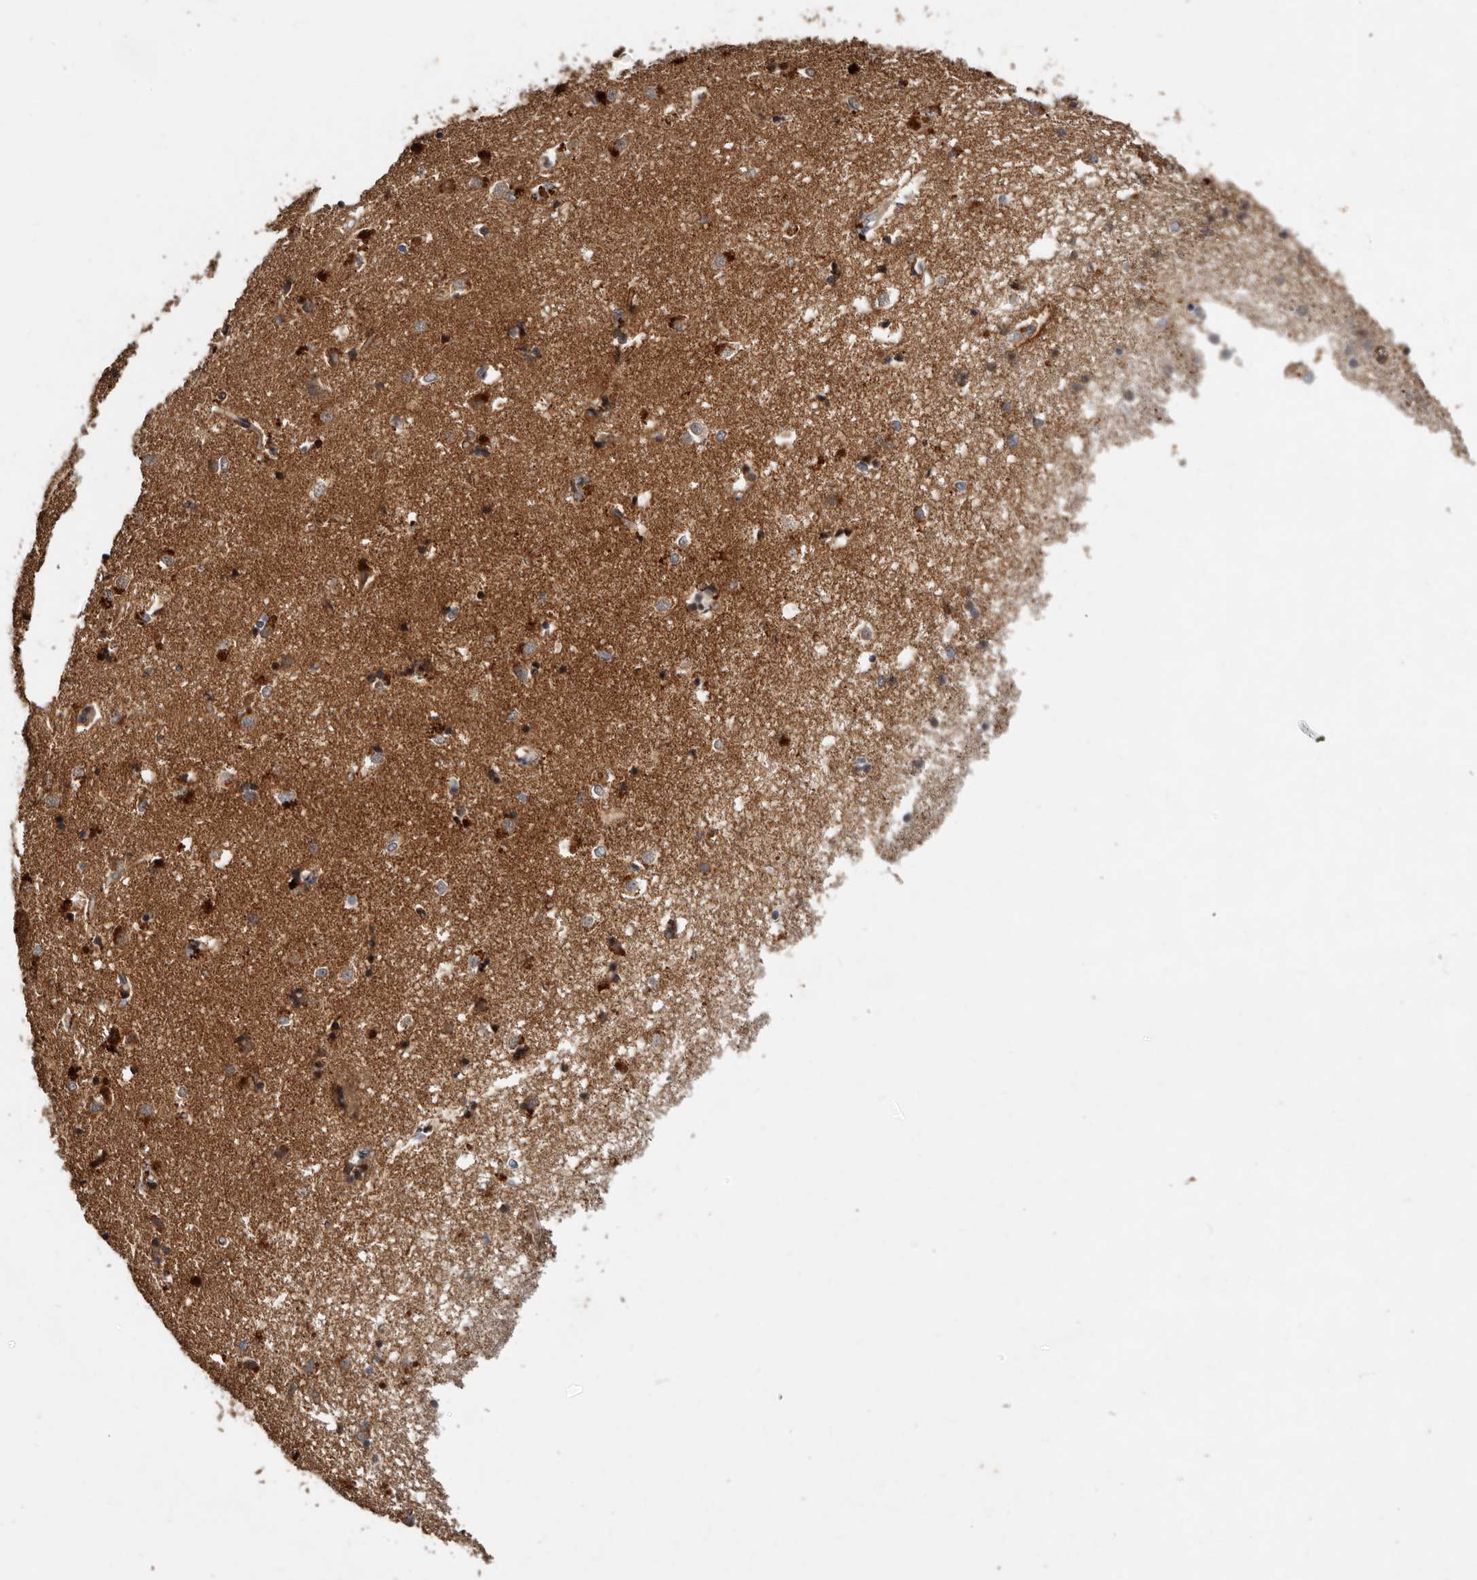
{"staining": {"intensity": "strong", "quantity": "25%-75%", "location": "cytoplasmic/membranous"}, "tissue": "caudate", "cell_type": "Glial cells", "image_type": "normal", "snomed": [{"axis": "morphology", "description": "Normal tissue, NOS"}, {"axis": "topography", "description": "Lateral ventricle wall"}], "caption": "IHC of normal human caudate reveals high levels of strong cytoplasmic/membranous expression in approximately 25%-75% of glial cells.", "gene": "GOT1L1", "patient": {"sex": "male", "age": 45}}